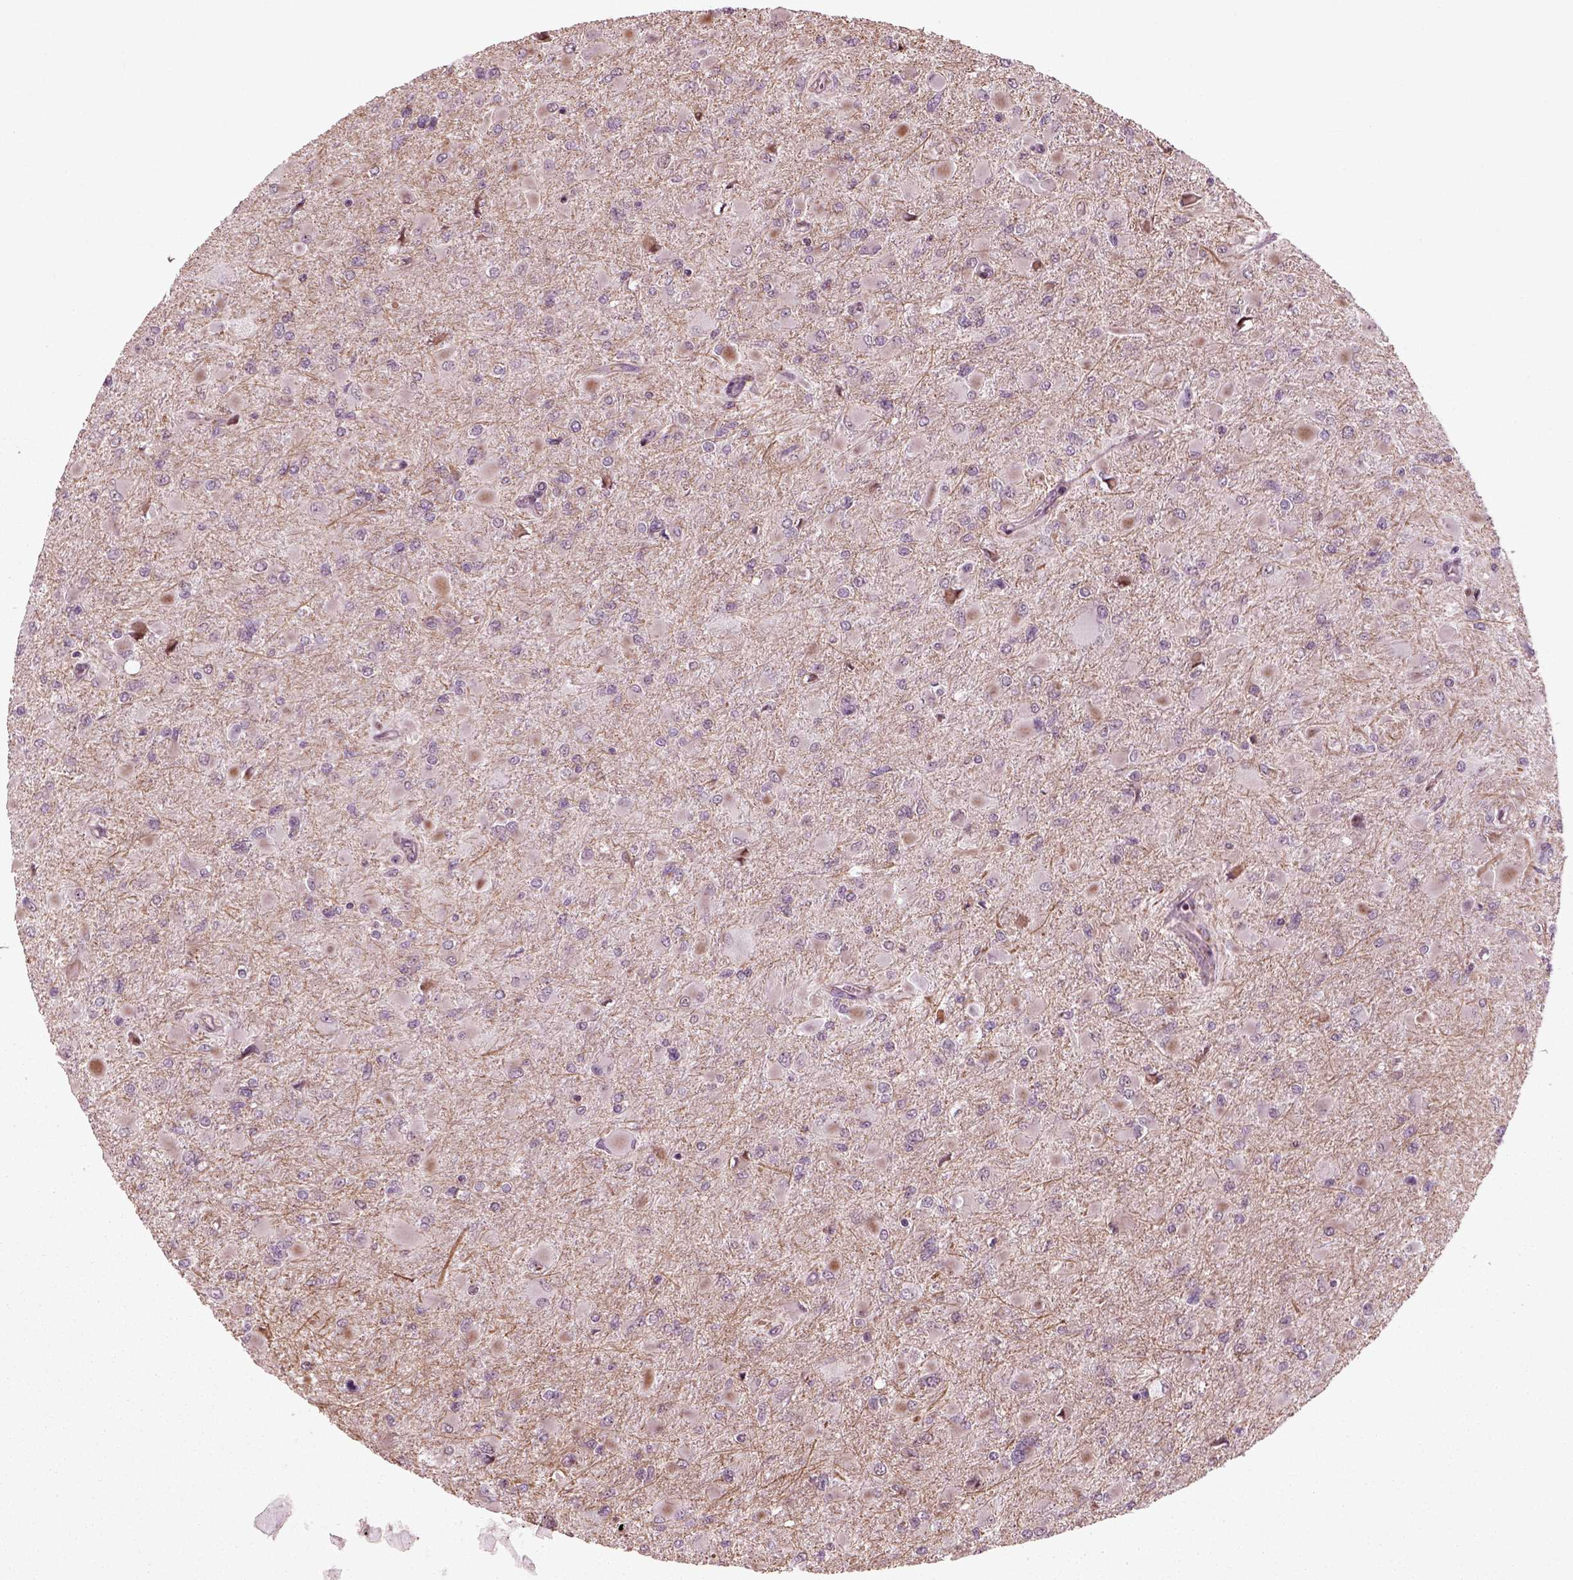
{"staining": {"intensity": "negative", "quantity": "none", "location": "none"}, "tissue": "glioma", "cell_type": "Tumor cells", "image_type": "cancer", "snomed": [{"axis": "morphology", "description": "Glioma, malignant, High grade"}, {"axis": "topography", "description": "Cerebral cortex"}], "caption": "This histopathology image is of glioma stained with immunohistochemistry to label a protein in brown with the nuclei are counter-stained blue. There is no positivity in tumor cells. (Stains: DAB immunohistochemistry with hematoxylin counter stain, Microscopy: brightfield microscopy at high magnification).", "gene": "CDC14A", "patient": {"sex": "female", "age": 36}}